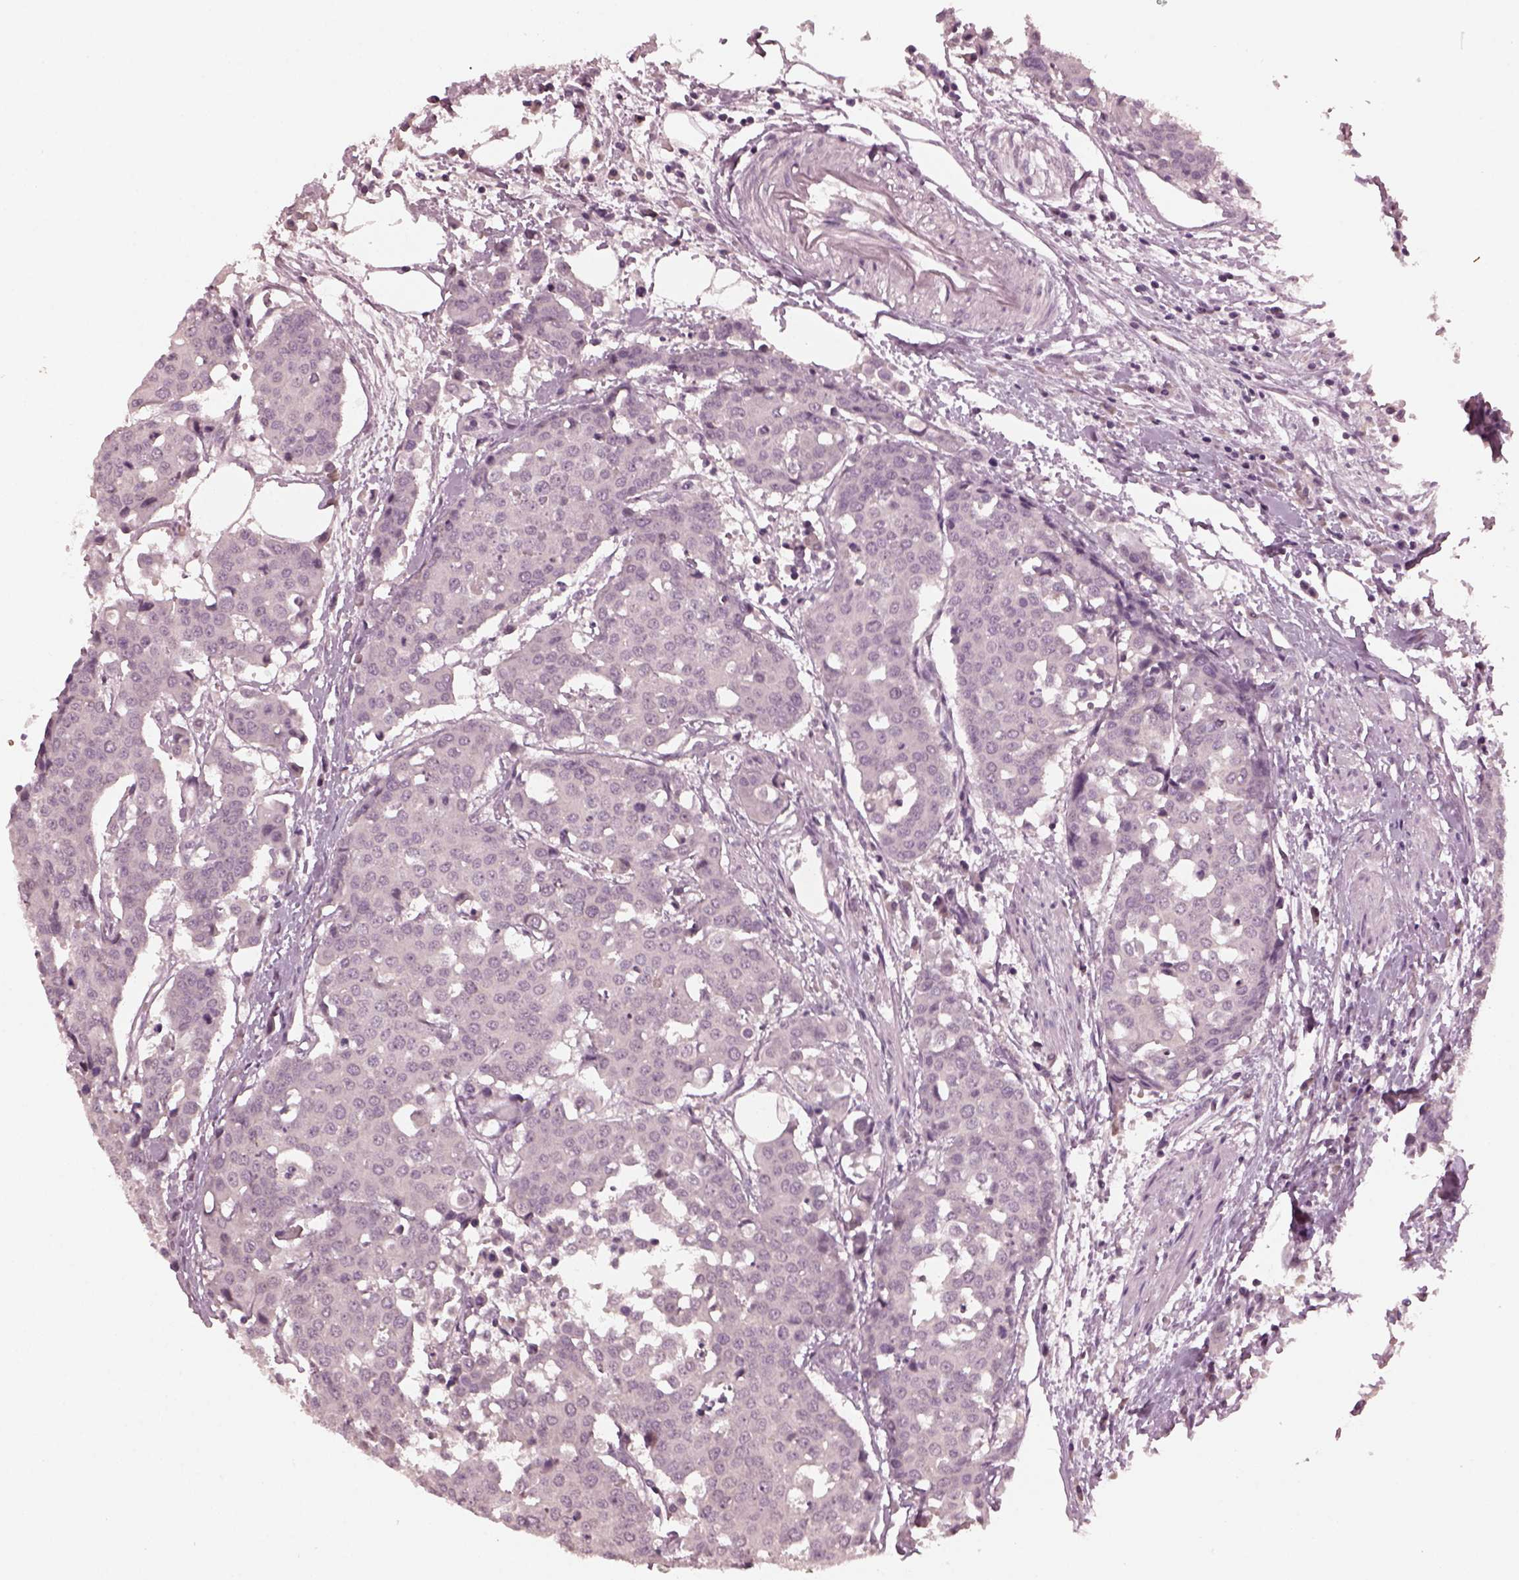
{"staining": {"intensity": "negative", "quantity": "none", "location": "none"}, "tissue": "carcinoid", "cell_type": "Tumor cells", "image_type": "cancer", "snomed": [{"axis": "morphology", "description": "Carcinoid, malignant, NOS"}, {"axis": "topography", "description": "Colon"}], "caption": "Protein analysis of carcinoid exhibits no significant expression in tumor cells.", "gene": "RGS7", "patient": {"sex": "male", "age": 81}}